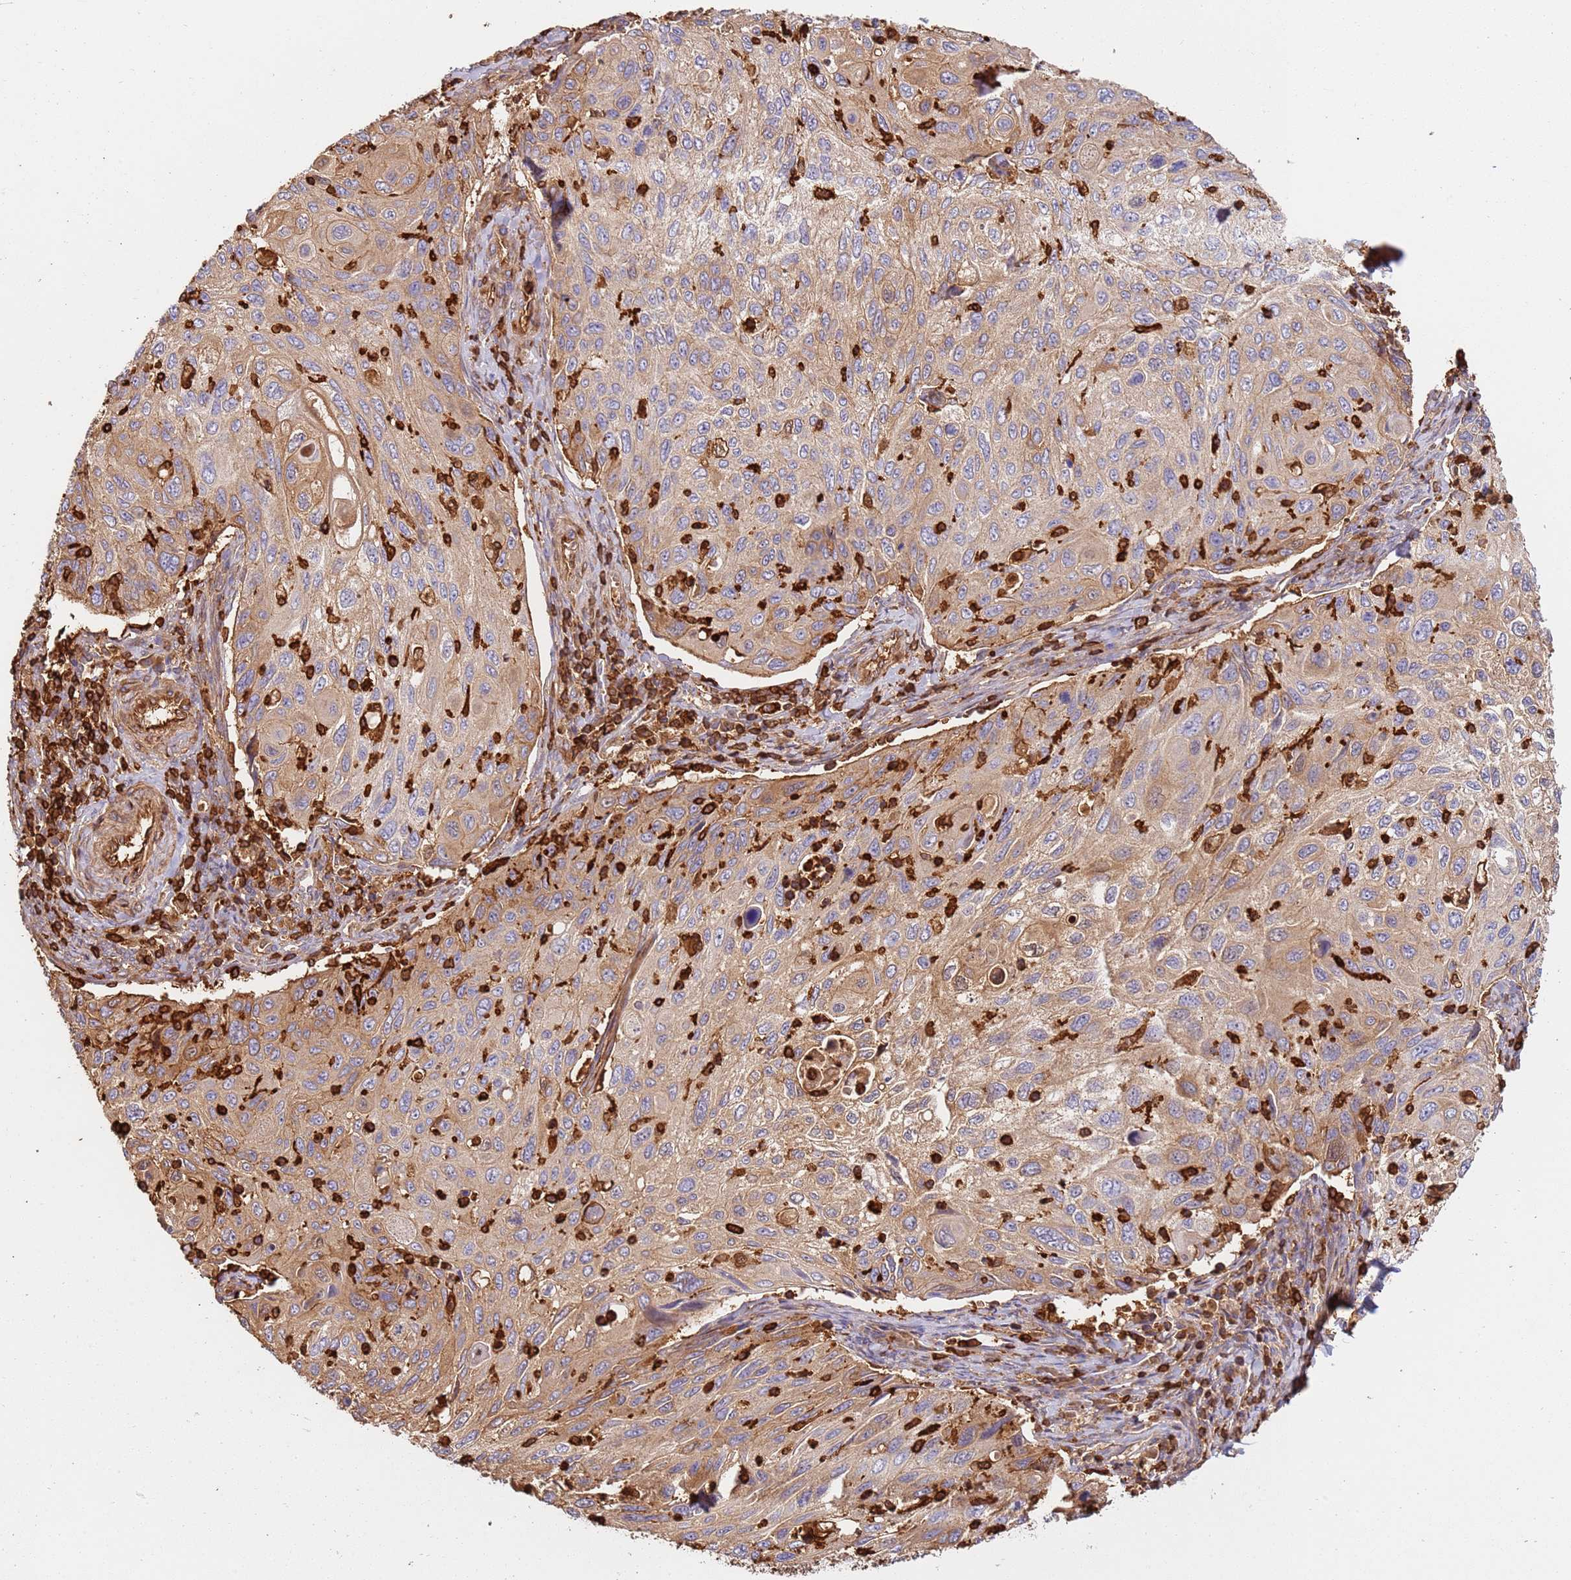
{"staining": {"intensity": "weak", "quantity": "25%-75%", "location": "cytoplasmic/membranous"}, "tissue": "cervical cancer", "cell_type": "Tumor cells", "image_type": "cancer", "snomed": [{"axis": "morphology", "description": "Squamous cell carcinoma, NOS"}, {"axis": "topography", "description": "Cervix"}], "caption": "Human cervical squamous cell carcinoma stained with a brown dye displays weak cytoplasmic/membranous positive expression in about 25%-75% of tumor cells.", "gene": "OR6P1", "patient": {"sex": "female", "age": 70}}